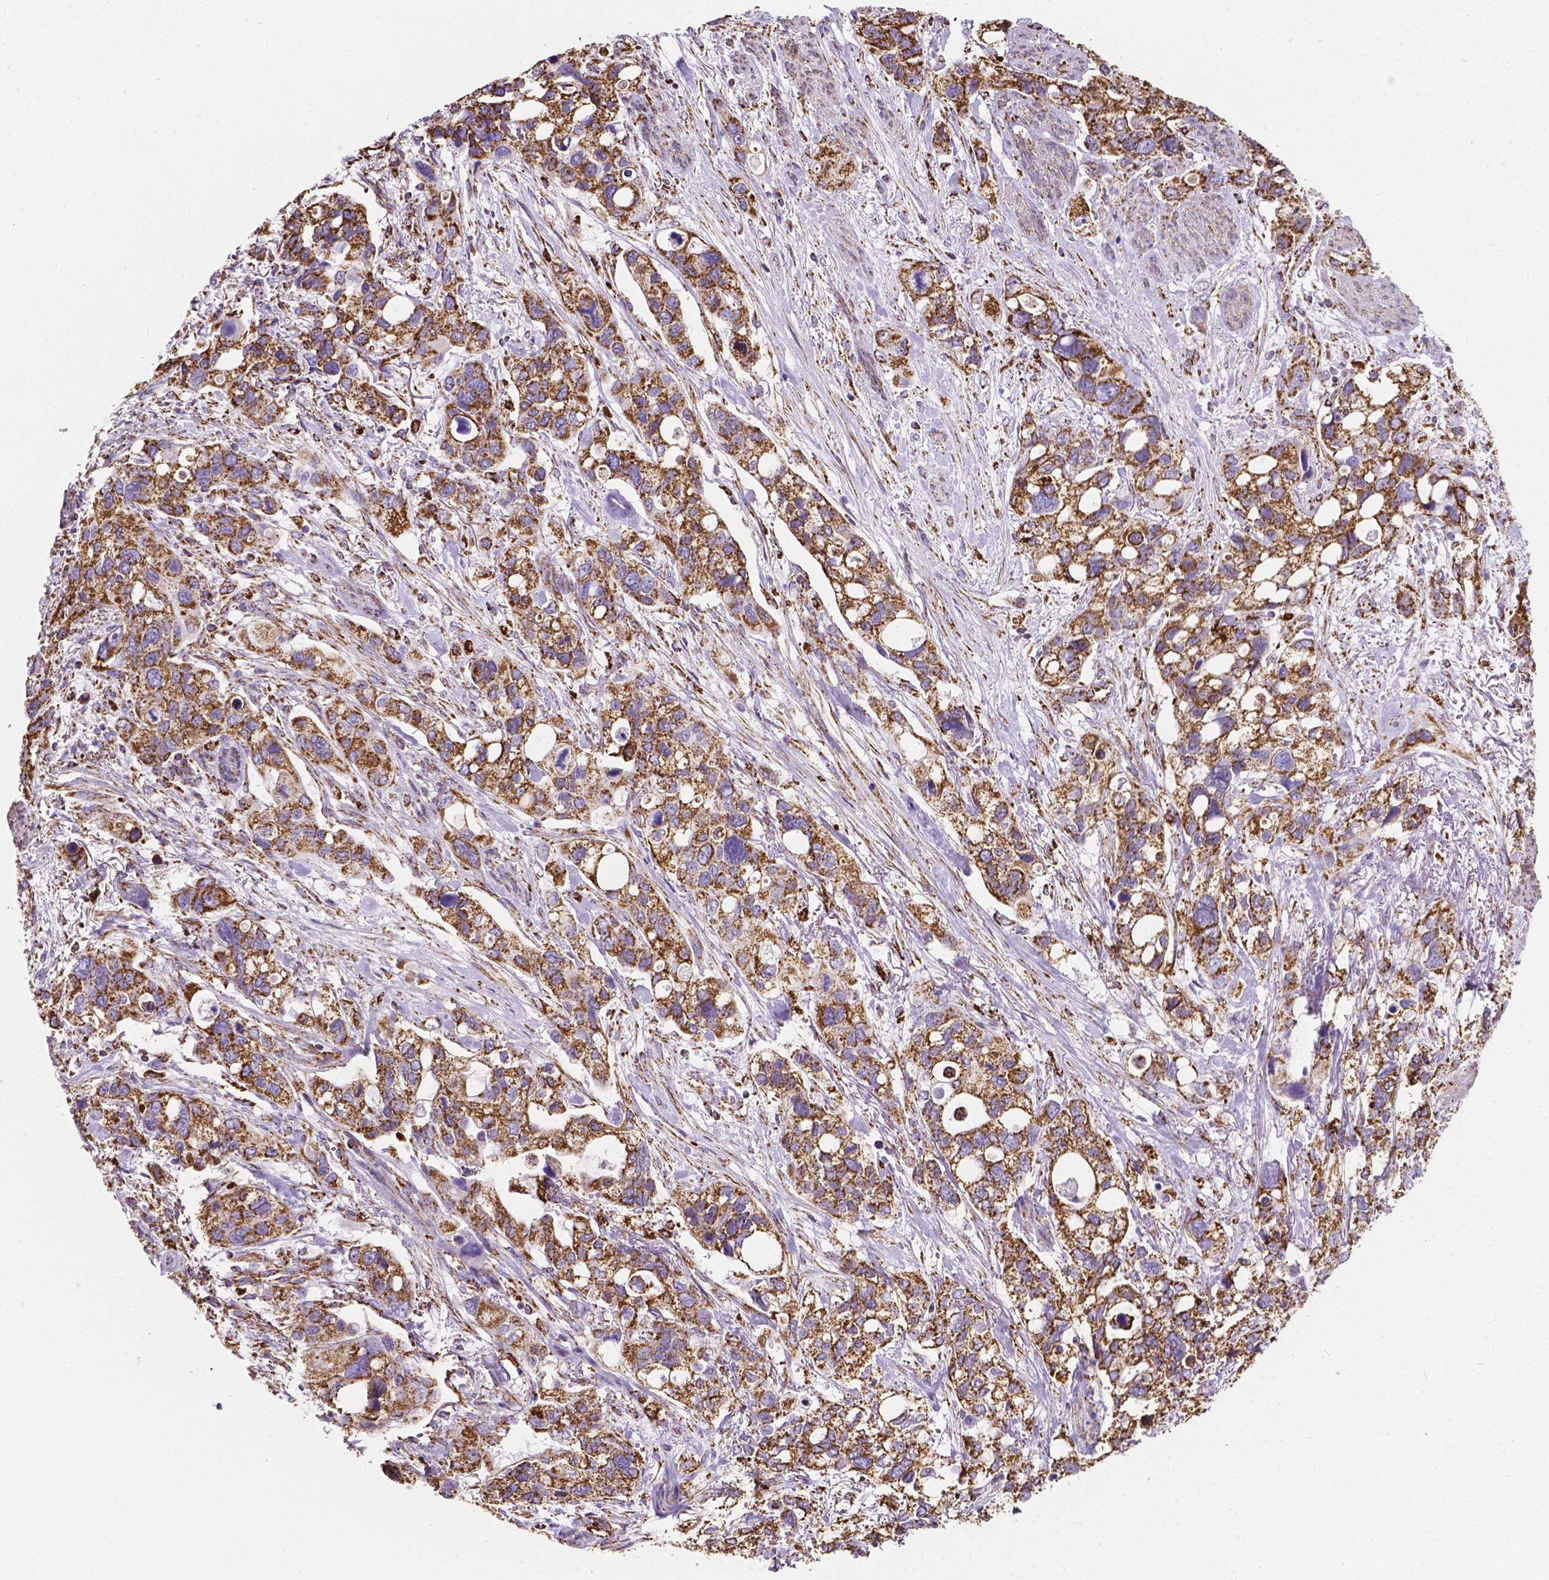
{"staining": {"intensity": "strong", "quantity": ">75%", "location": "cytoplasmic/membranous"}, "tissue": "stomach cancer", "cell_type": "Tumor cells", "image_type": "cancer", "snomed": [{"axis": "morphology", "description": "Adenocarcinoma, NOS"}, {"axis": "topography", "description": "Stomach, upper"}], "caption": "DAB (3,3'-diaminobenzidine) immunohistochemical staining of human stomach cancer displays strong cytoplasmic/membranous protein staining in approximately >75% of tumor cells.", "gene": "RMDN3", "patient": {"sex": "female", "age": 81}}